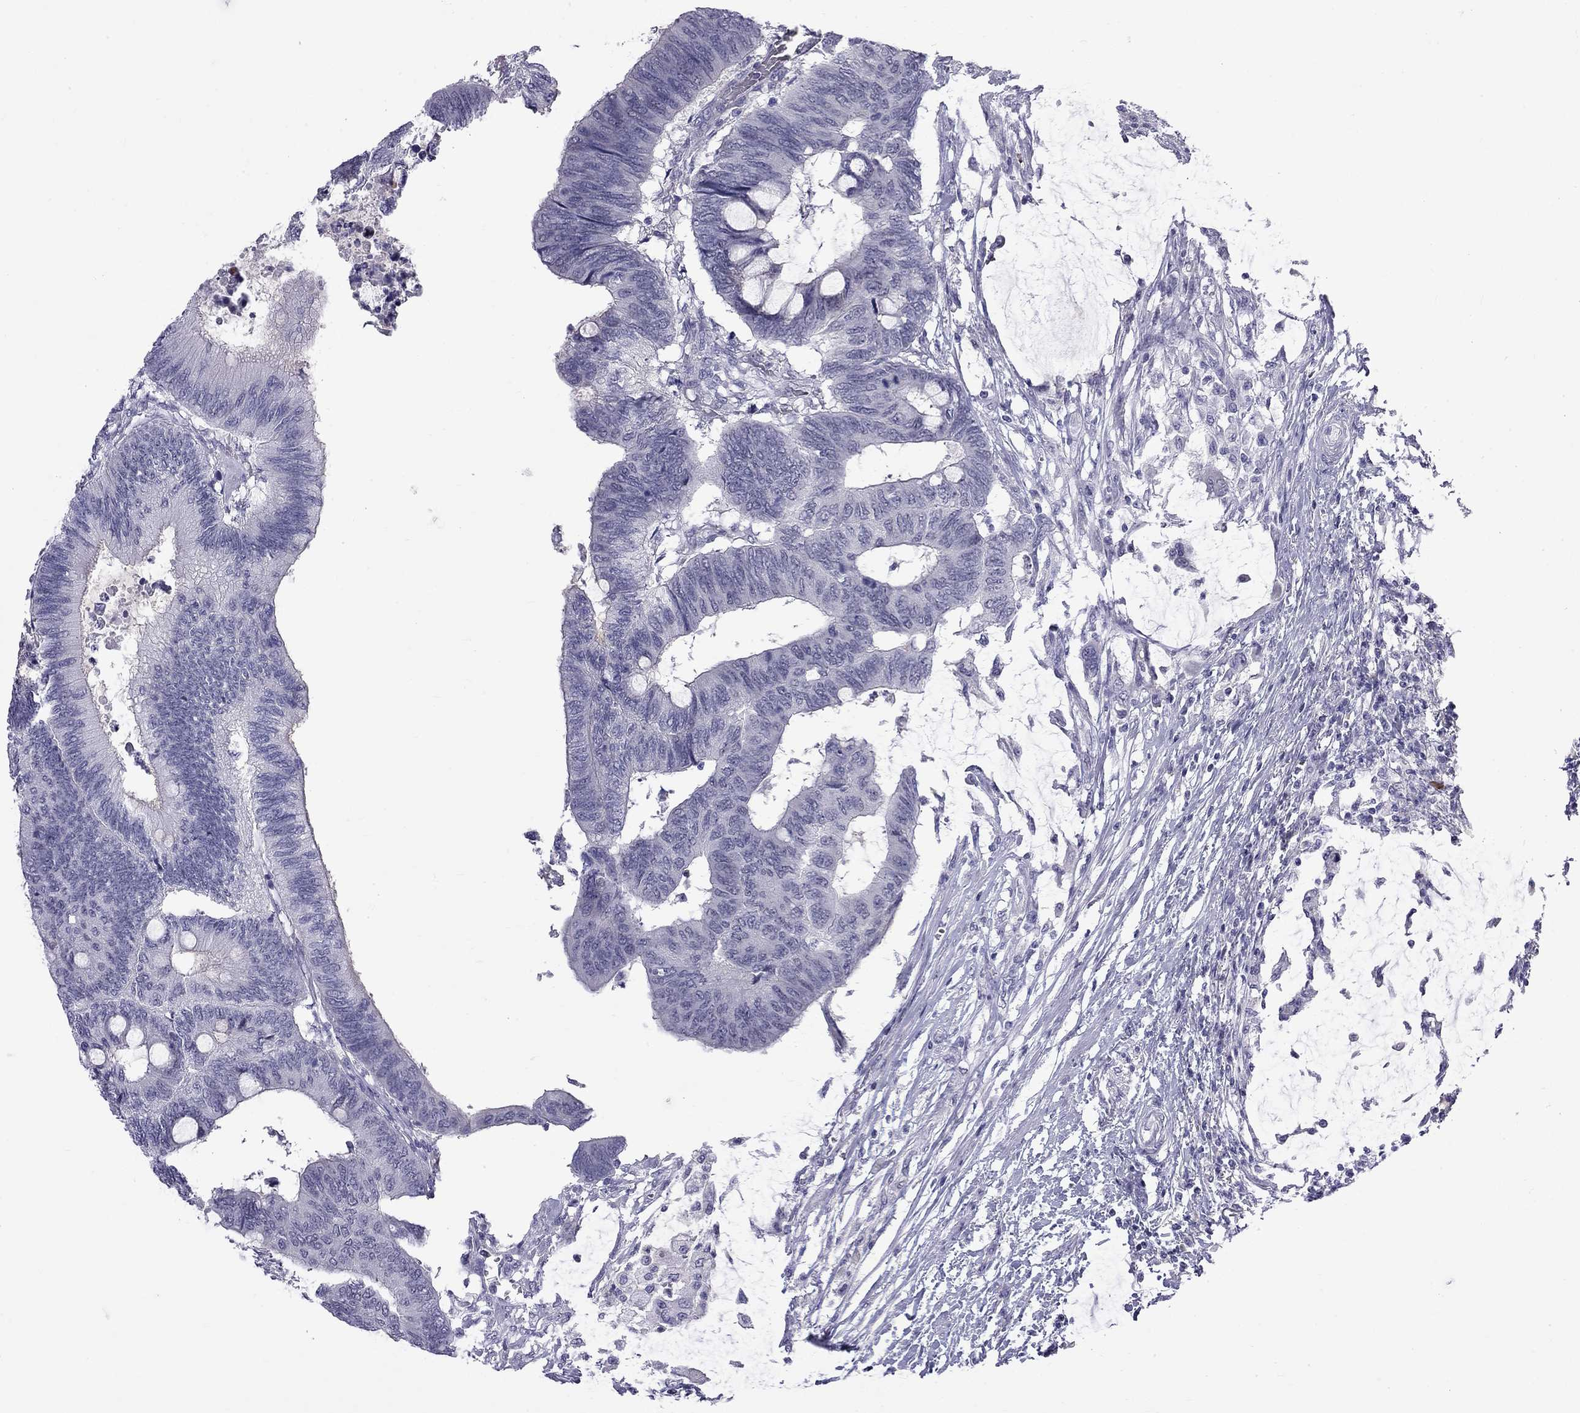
{"staining": {"intensity": "negative", "quantity": "none", "location": "none"}, "tissue": "colorectal cancer", "cell_type": "Tumor cells", "image_type": "cancer", "snomed": [{"axis": "morphology", "description": "Normal tissue, NOS"}, {"axis": "morphology", "description": "Adenocarcinoma, NOS"}, {"axis": "topography", "description": "Rectum"}, {"axis": "topography", "description": "Peripheral nerve tissue"}], "caption": "The histopathology image exhibits no staining of tumor cells in colorectal adenocarcinoma.", "gene": "RTL9", "patient": {"sex": "male", "age": 92}}